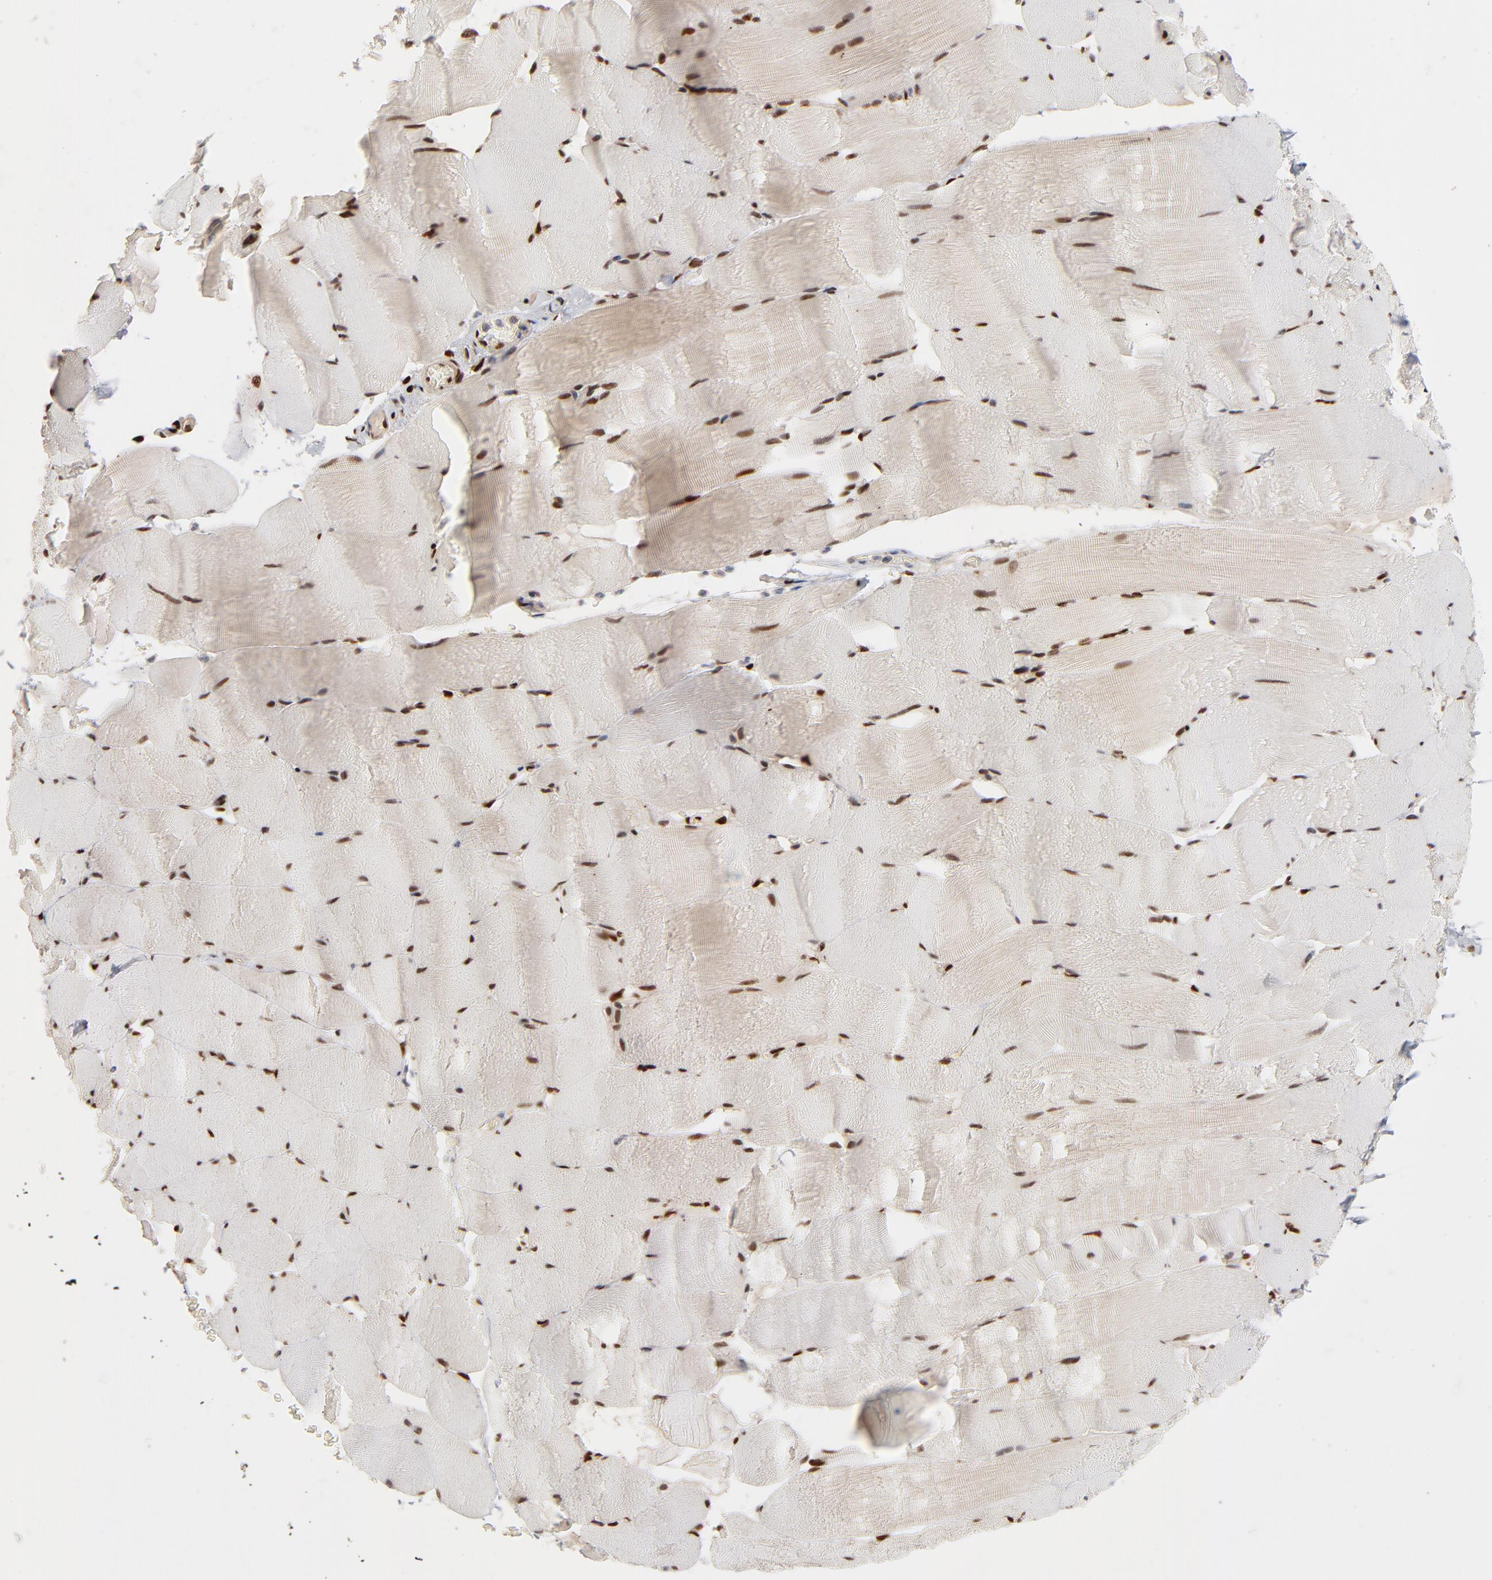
{"staining": {"intensity": "moderate", "quantity": ">75%", "location": "nuclear"}, "tissue": "skeletal muscle", "cell_type": "Myocytes", "image_type": "normal", "snomed": [{"axis": "morphology", "description": "Normal tissue, NOS"}, {"axis": "topography", "description": "Skeletal muscle"}], "caption": "This is a photomicrograph of immunohistochemistry (IHC) staining of normal skeletal muscle, which shows moderate staining in the nuclear of myocytes.", "gene": "NFIB", "patient": {"sex": "male", "age": 62}}